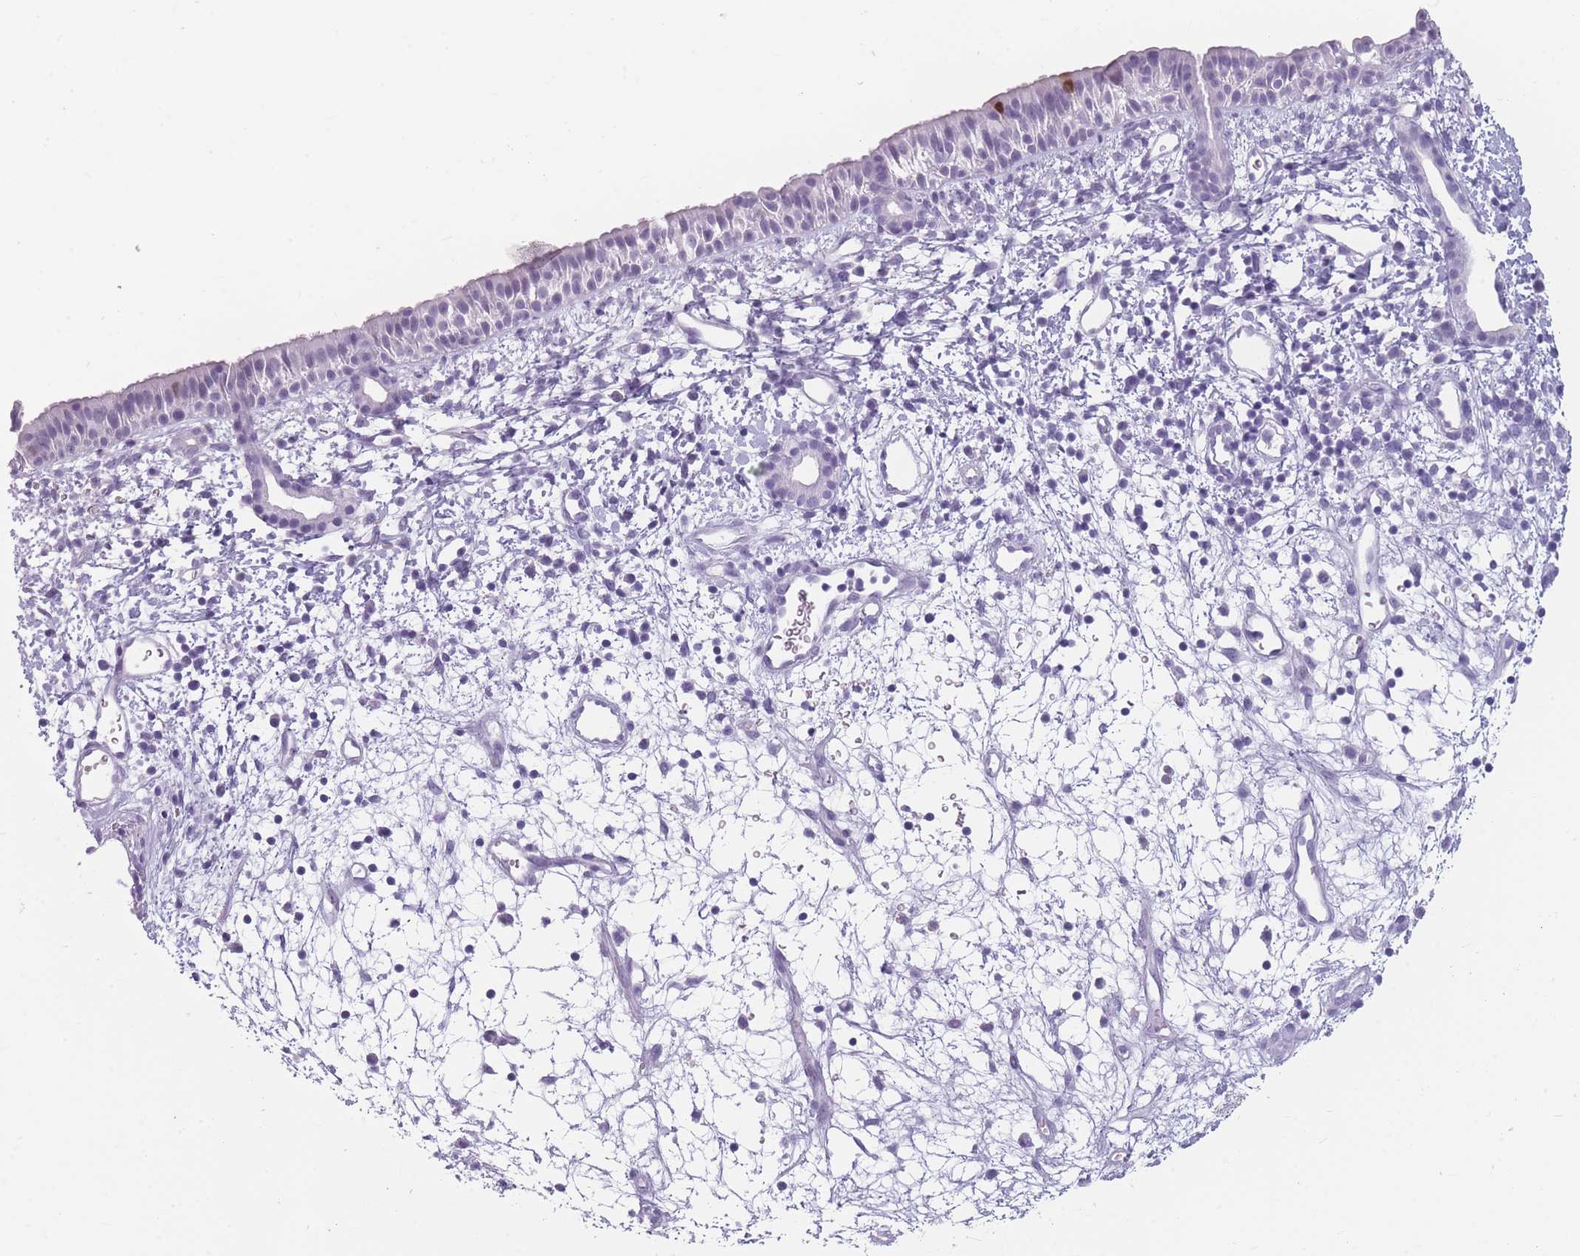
{"staining": {"intensity": "negative", "quantity": "none", "location": "none"}, "tissue": "nasopharynx", "cell_type": "Respiratory epithelial cells", "image_type": "normal", "snomed": [{"axis": "morphology", "description": "Normal tissue, NOS"}, {"axis": "topography", "description": "Nasopharynx"}], "caption": "Immunohistochemistry (IHC) image of normal nasopharynx stained for a protein (brown), which exhibits no staining in respiratory epithelial cells.", "gene": "CCNO", "patient": {"sex": "male", "age": 22}}